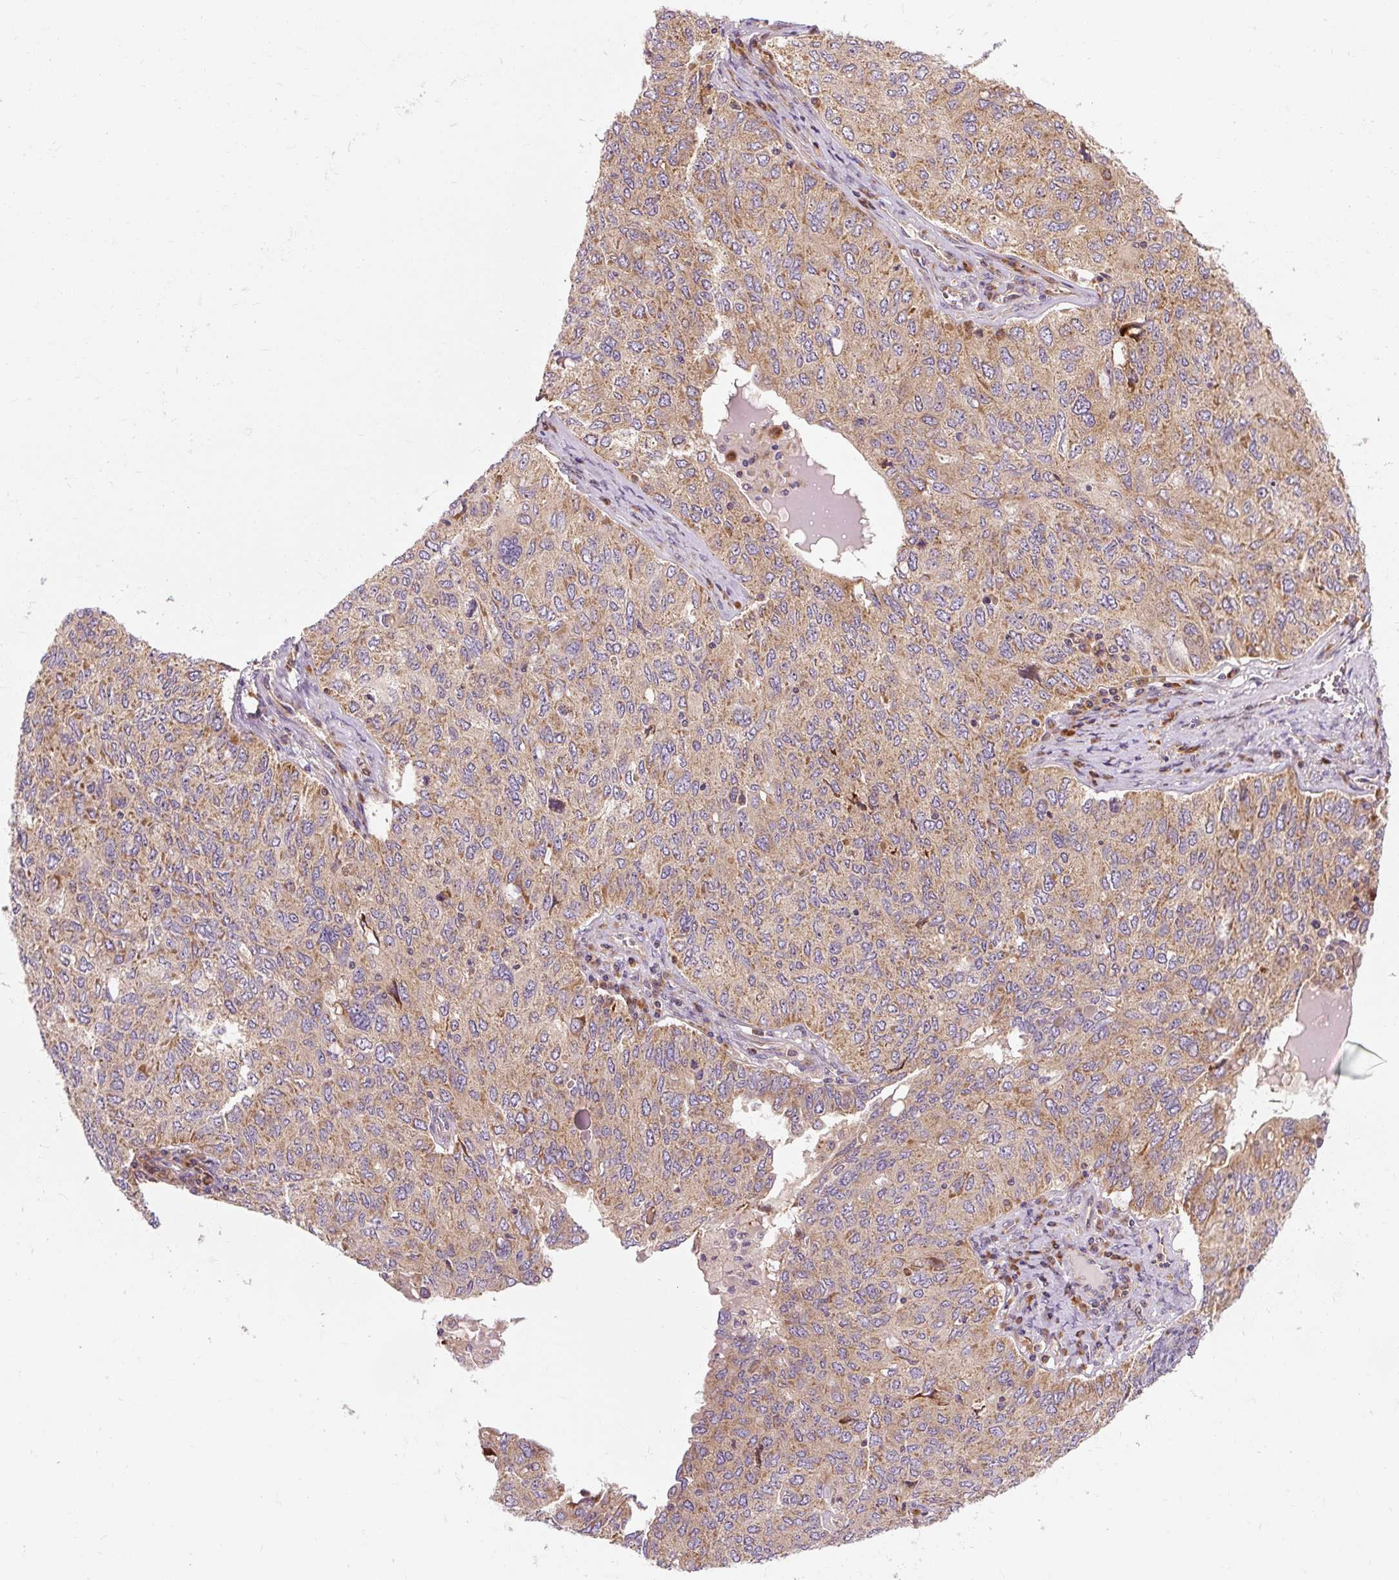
{"staining": {"intensity": "moderate", "quantity": "25%-75%", "location": "cytoplasmic/membranous"}, "tissue": "ovarian cancer", "cell_type": "Tumor cells", "image_type": "cancer", "snomed": [{"axis": "morphology", "description": "Carcinoma, endometroid"}, {"axis": "topography", "description": "Ovary"}], "caption": "Protein staining displays moderate cytoplasmic/membranous staining in about 25%-75% of tumor cells in ovarian endometroid carcinoma.", "gene": "PRSS48", "patient": {"sex": "female", "age": 62}}